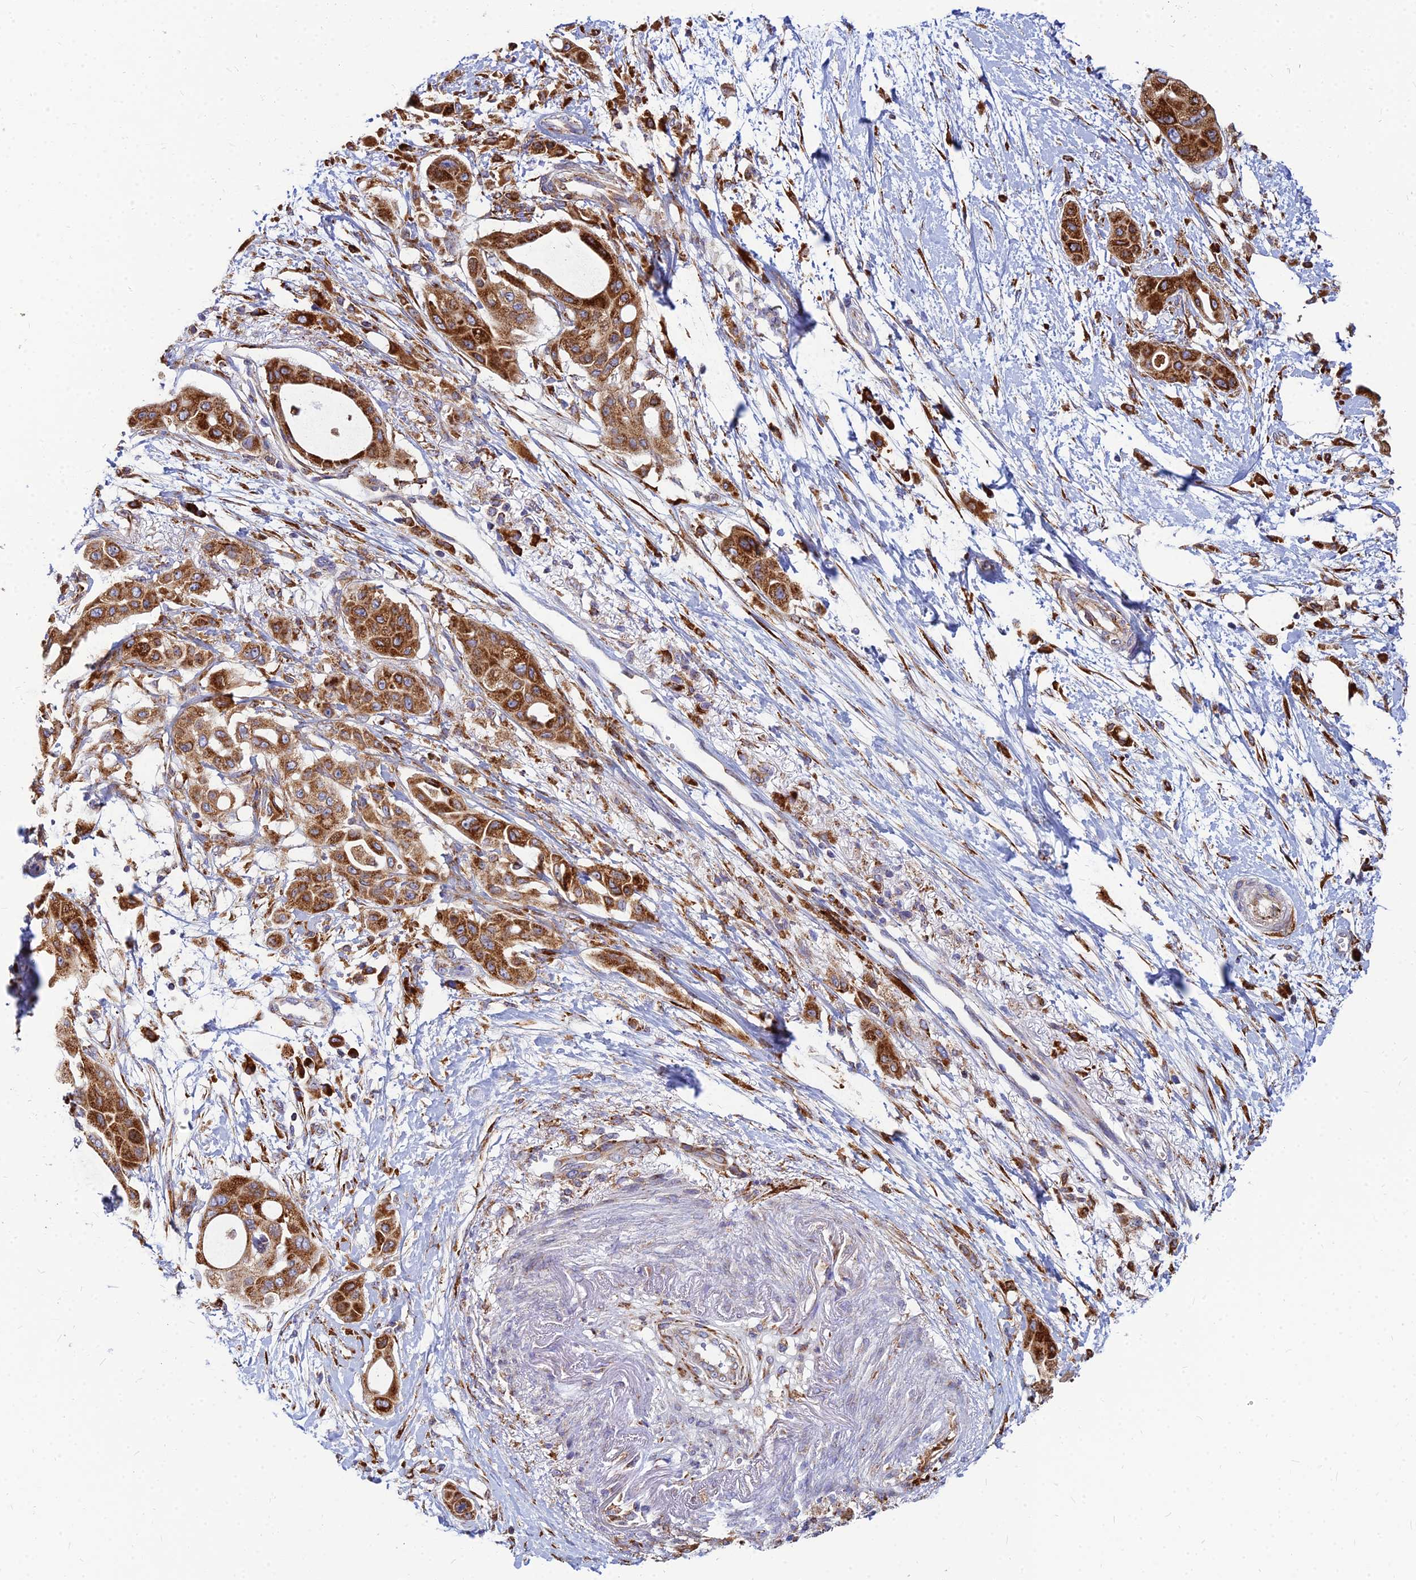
{"staining": {"intensity": "strong", "quantity": ">75%", "location": "cytoplasmic/membranous"}, "tissue": "pancreatic cancer", "cell_type": "Tumor cells", "image_type": "cancer", "snomed": [{"axis": "morphology", "description": "Adenocarcinoma, NOS"}, {"axis": "topography", "description": "Pancreas"}], "caption": "A photomicrograph showing strong cytoplasmic/membranous expression in approximately >75% of tumor cells in pancreatic cancer (adenocarcinoma), as visualized by brown immunohistochemical staining.", "gene": "CCT6B", "patient": {"sex": "male", "age": 68}}